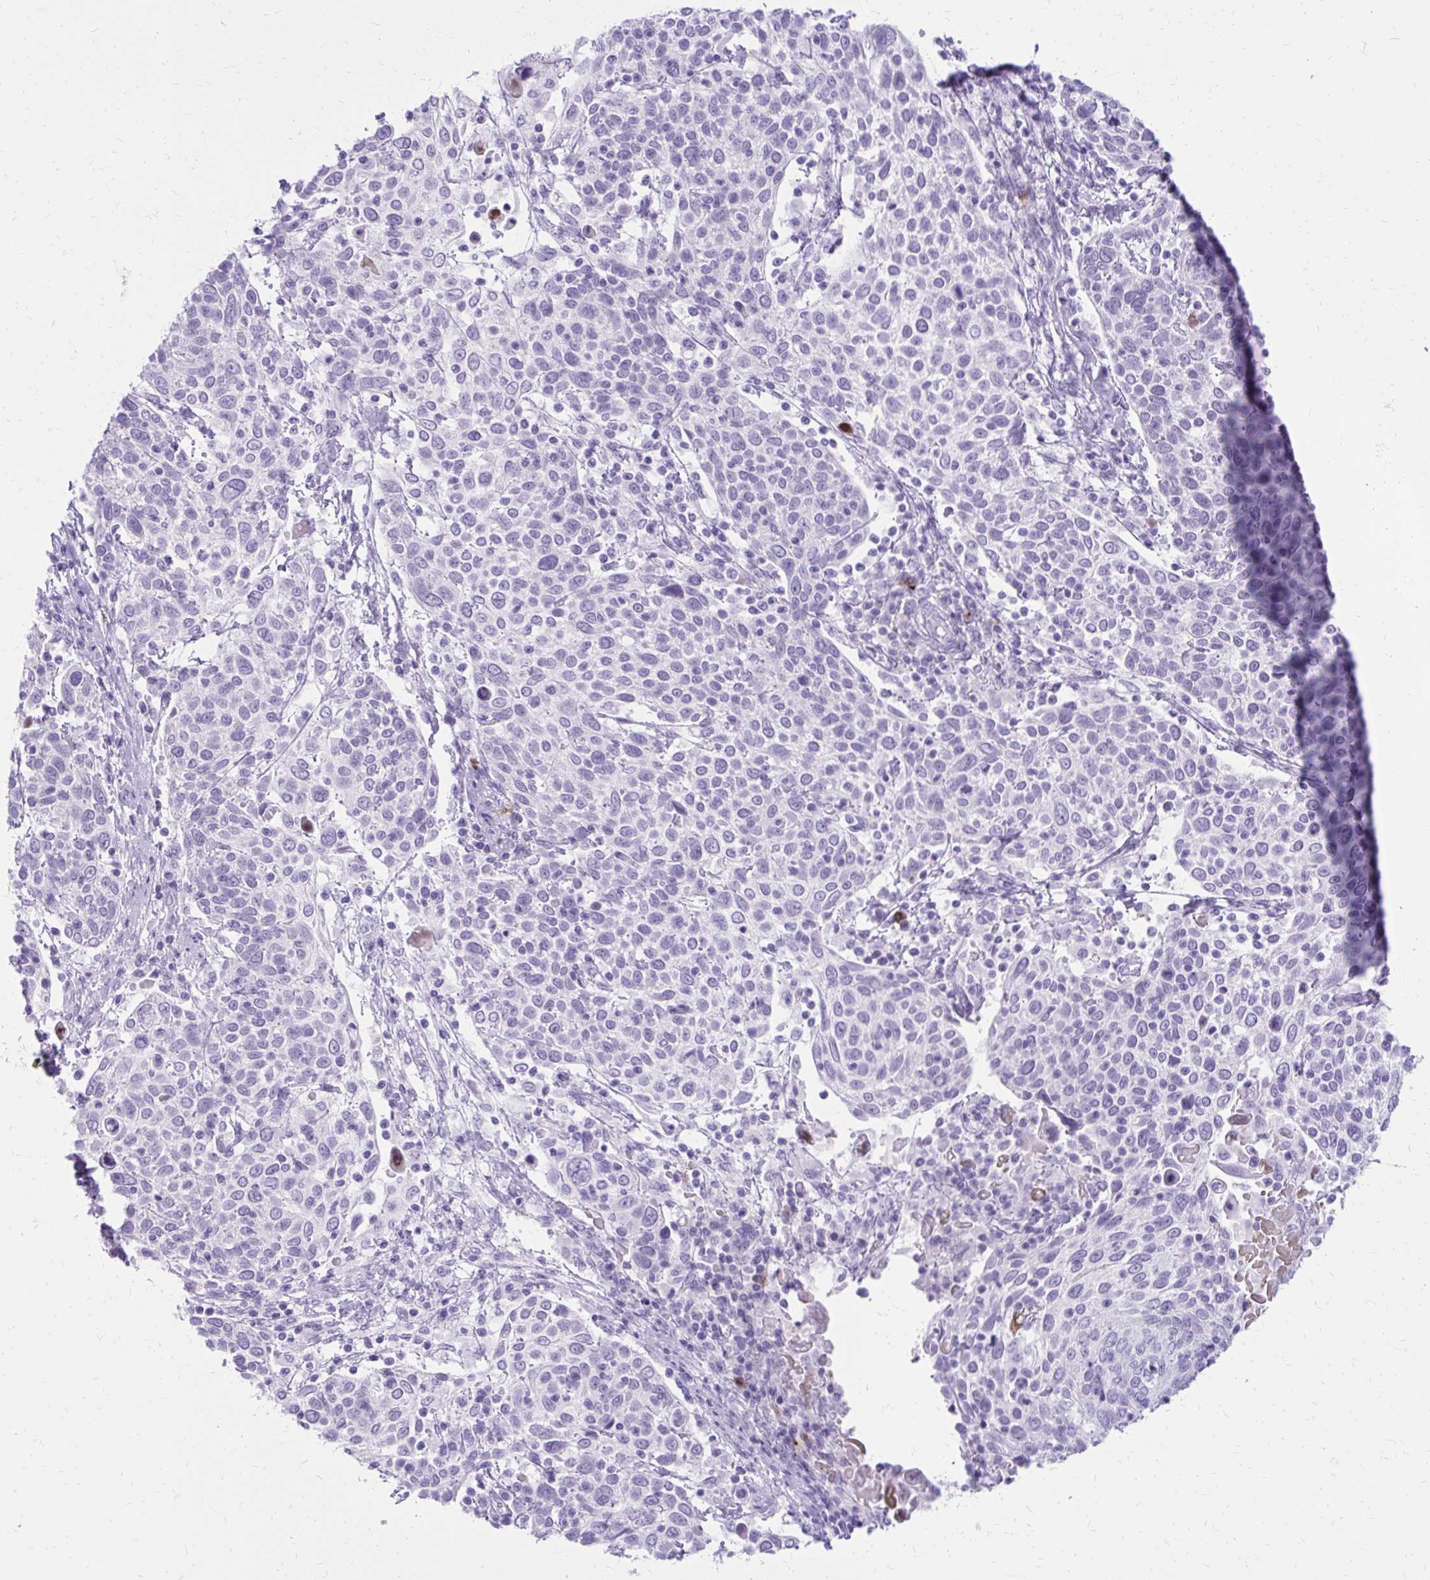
{"staining": {"intensity": "negative", "quantity": "none", "location": "none"}, "tissue": "cervical cancer", "cell_type": "Tumor cells", "image_type": "cancer", "snomed": [{"axis": "morphology", "description": "Squamous cell carcinoma, NOS"}, {"axis": "topography", "description": "Cervix"}], "caption": "An immunohistochemistry (IHC) micrograph of cervical cancer (squamous cell carcinoma) is shown. There is no staining in tumor cells of cervical cancer (squamous cell carcinoma). The staining is performed using DAB brown chromogen with nuclei counter-stained in using hematoxylin.", "gene": "SATL1", "patient": {"sex": "female", "age": 61}}